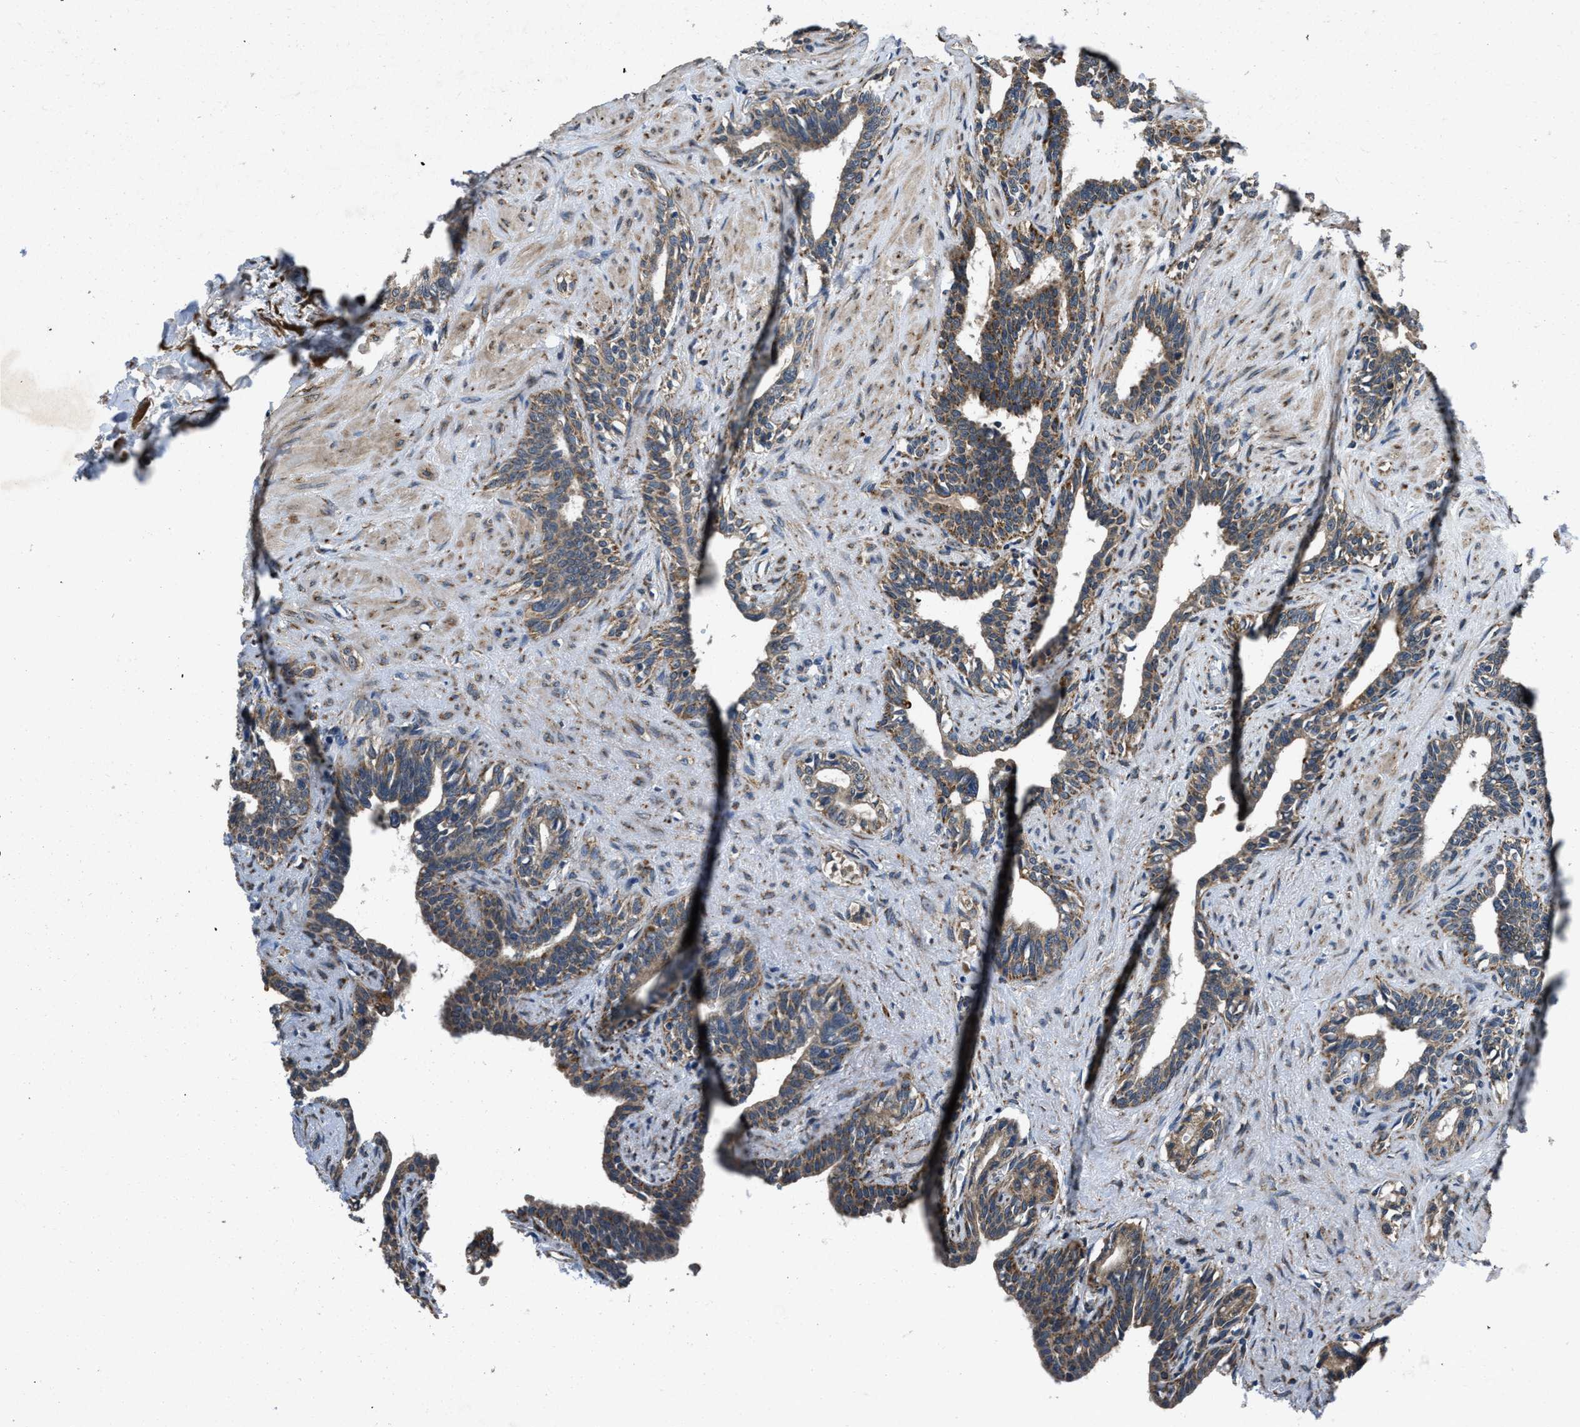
{"staining": {"intensity": "moderate", "quantity": ">75%", "location": "cytoplasmic/membranous"}, "tissue": "seminal vesicle", "cell_type": "Glandular cells", "image_type": "normal", "snomed": [{"axis": "morphology", "description": "Normal tissue, NOS"}, {"axis": "morphology", "description": "Adenocarcinoma, High grade"}, {"axis": "topography", "description": "Prostate"}, {"axis": "topography", "description": "Seminal veicle"}], "caption": "Unremarkable seminal vesicle exhibits moderate cytoplasmic/membranous positivity in about >75% of glandular cells, visualized by immunohistochemistry.", "gene": "PDP1", "patient": {"sex": "male", "age": 55}}